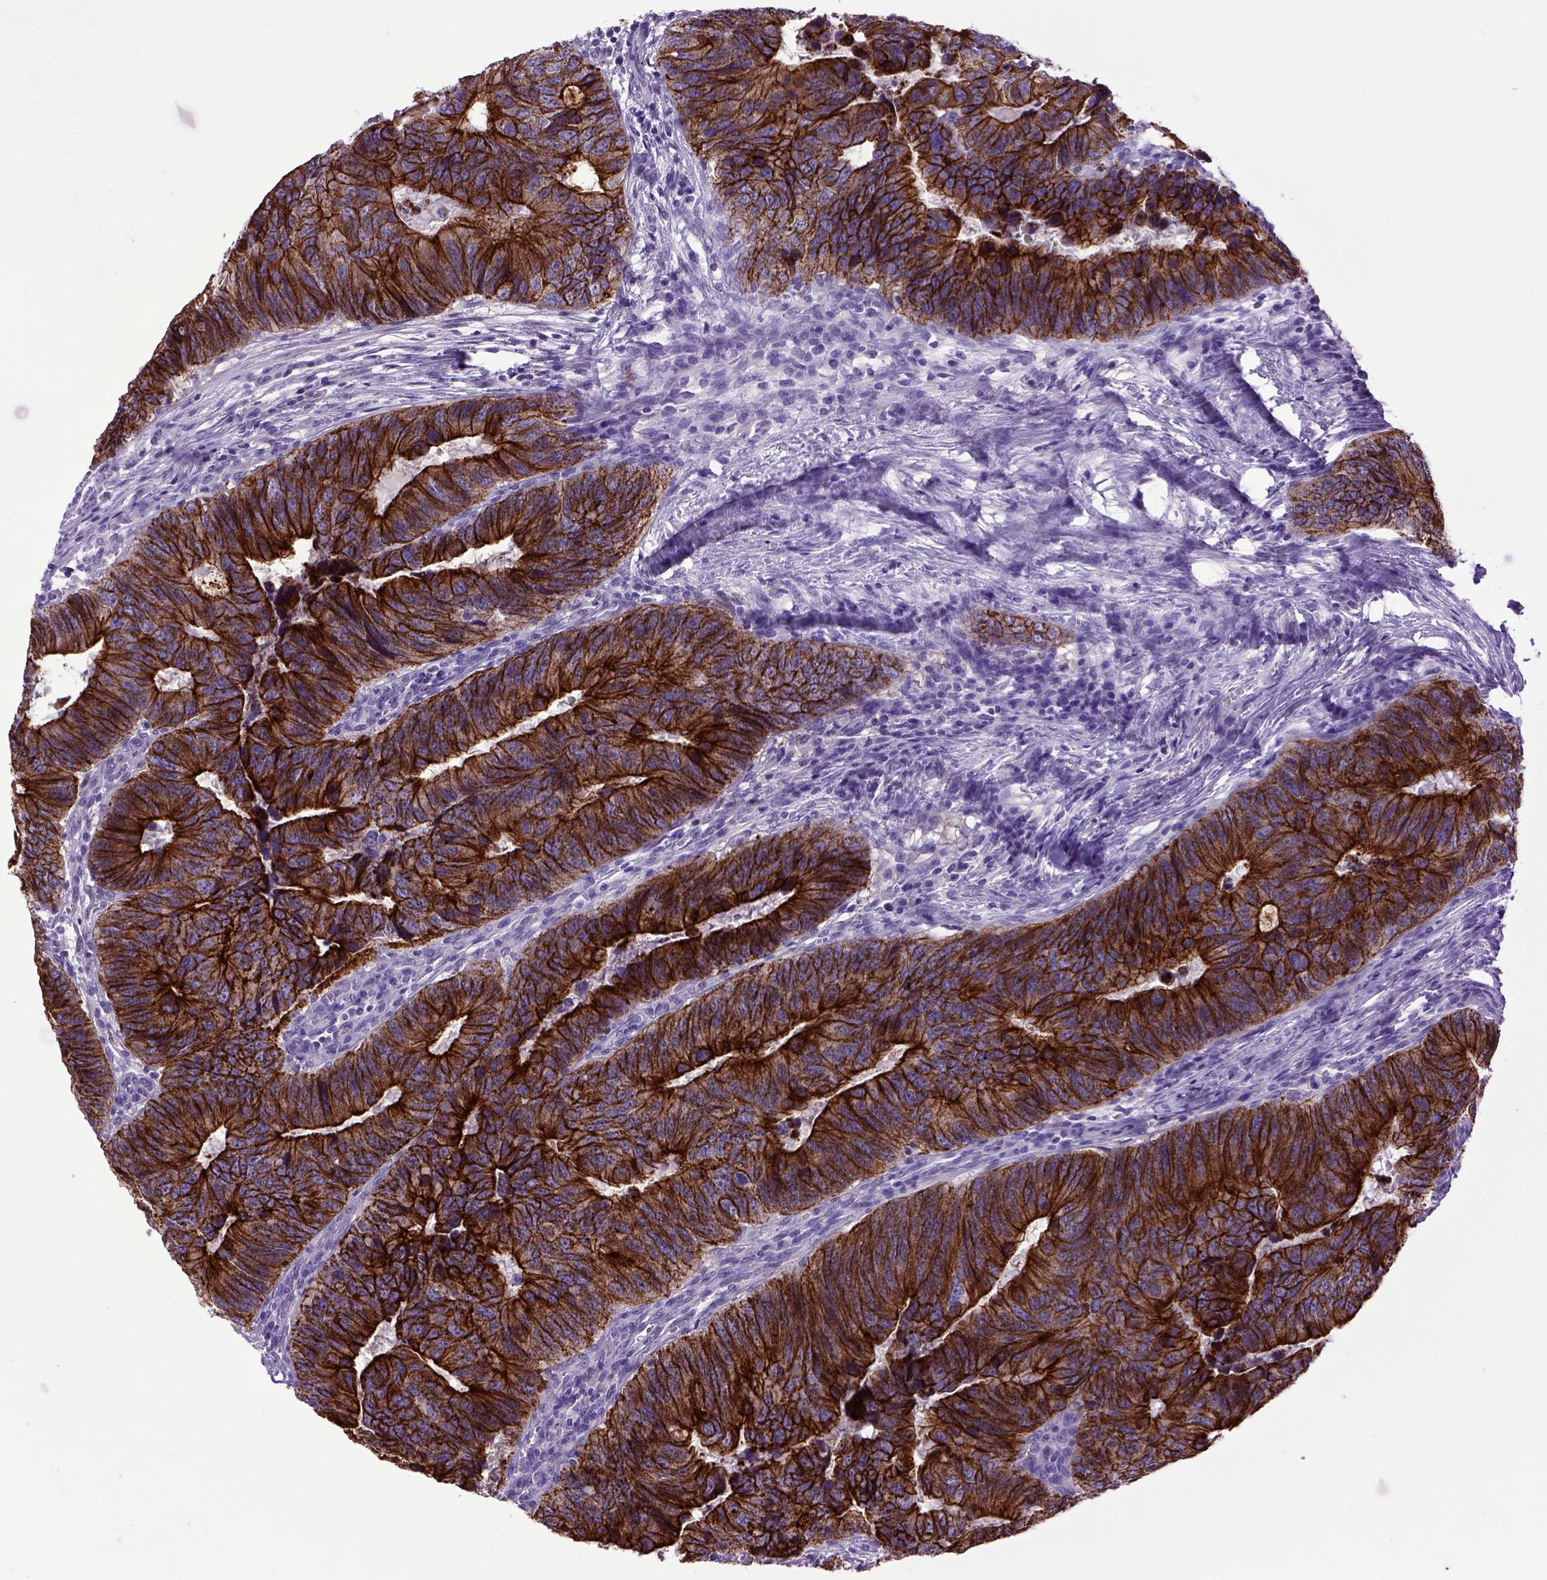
{"staining": {"intensity": "strong", "quantity": ">75%", "location": "cytoplasmic/membranous"}, "tissue": "colorectal cancer", "cell_type": "Tumor cells", "image_type": "cancer", "snomed": [{"axis": "morphology", "description": "Adenocarcinoma, NOS"}, {"axis": "topography", "description": "Colon"}], "caption": "Tumor cells reveal high levels of strong cytoplasmic/membranous expression in about >75% of cells in human colorectal cancer.", "gene": "CDH1", "patient": {"sex": "female", "age": 82}}